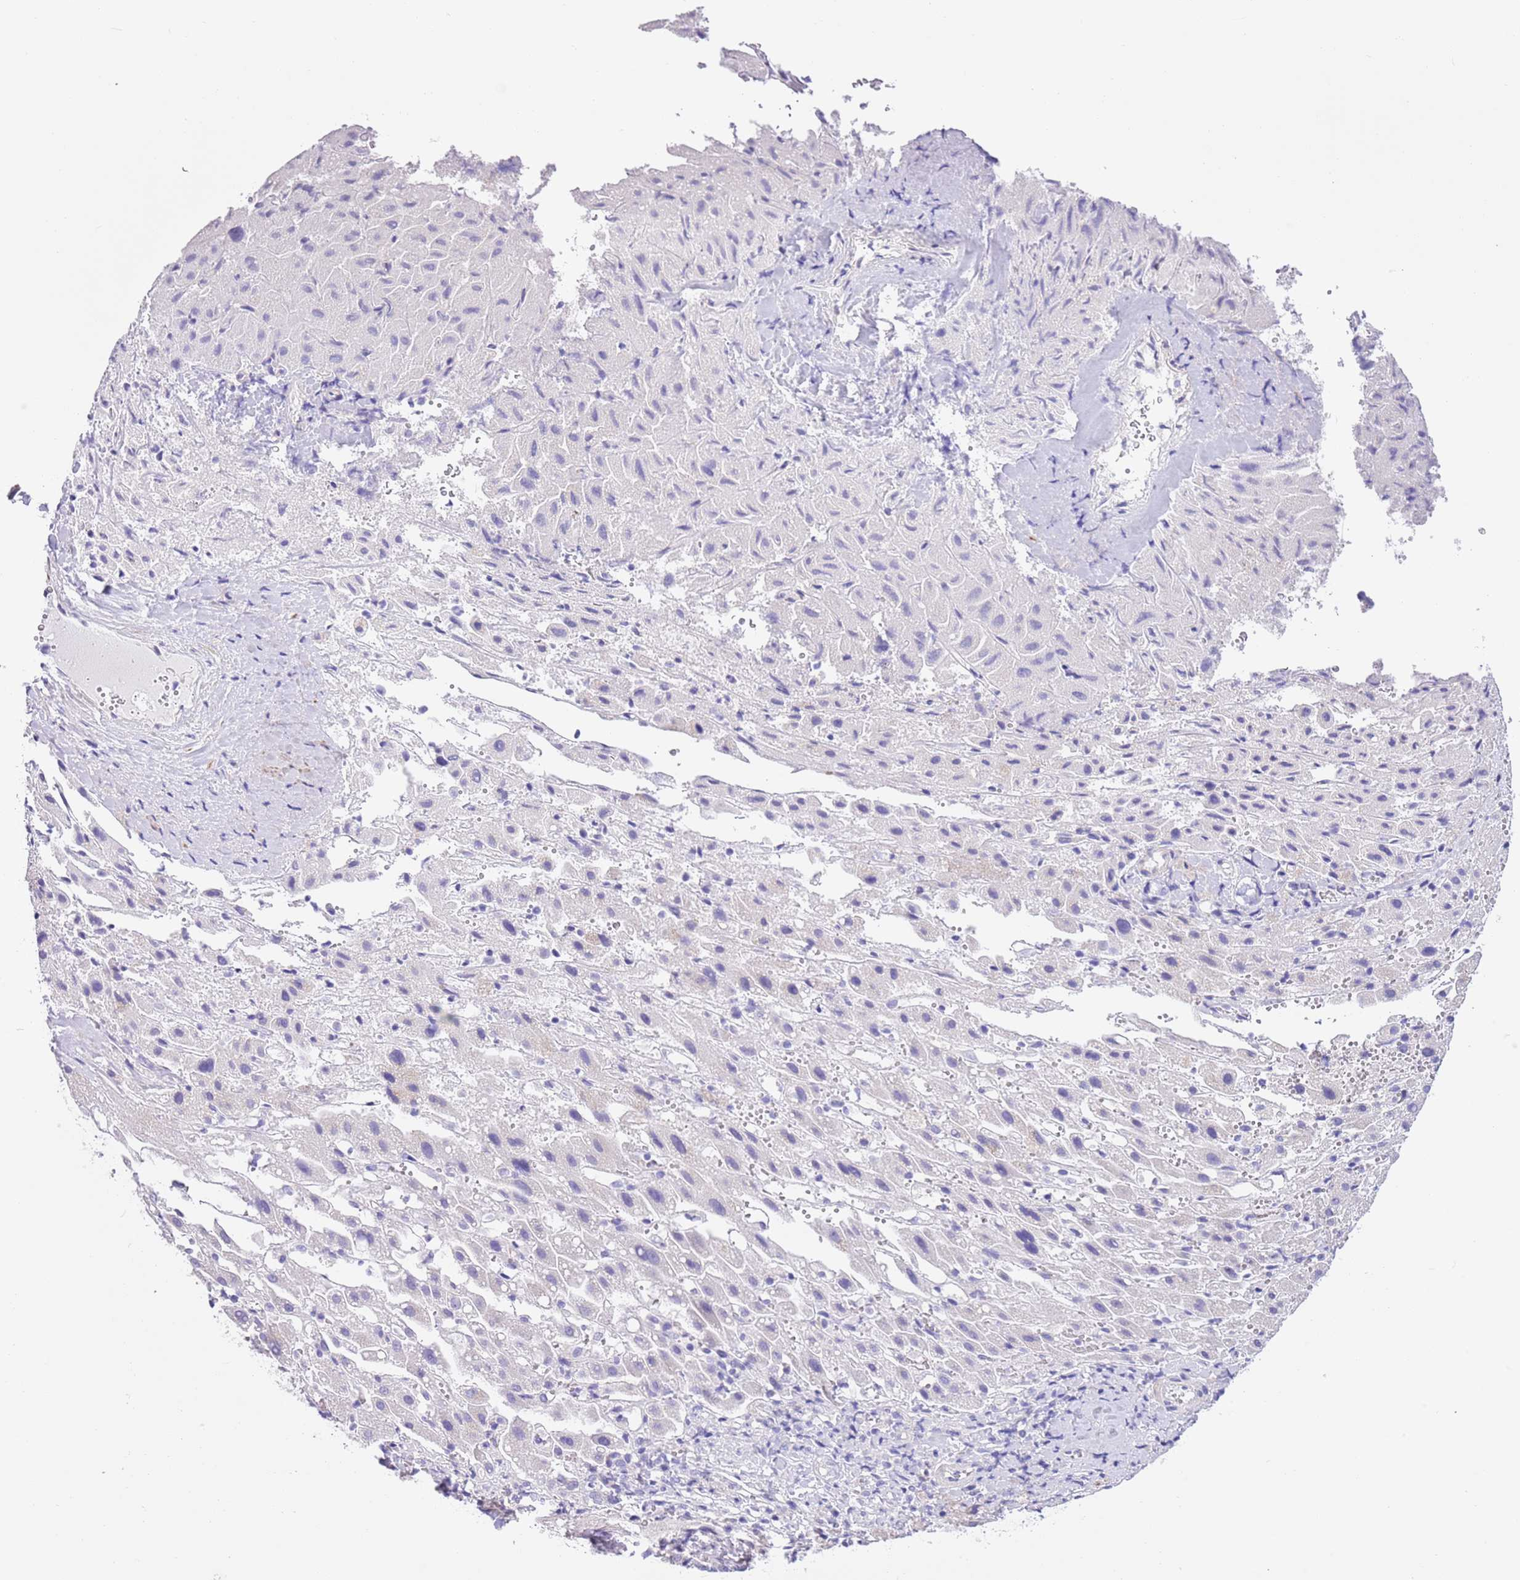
{"staining": {"intensity": "negative", "quantity": "none", "location": "none"}, "tissue": "liver cancer", "cell_type": "Tumor cells", "image_type": "cancer", "snomed": [{"axis": "morphology", "description": "Carcinoma, Hepatocellular, NOS"}, {"axis": "topography", "description": "Liver"}], "caption": "The histopathology image demonstrates no significant positivity in tumor cells of liver hepatocellular carcinoma.", "gene": "NET1", "patient": {"sex": "female", "age": 58}}